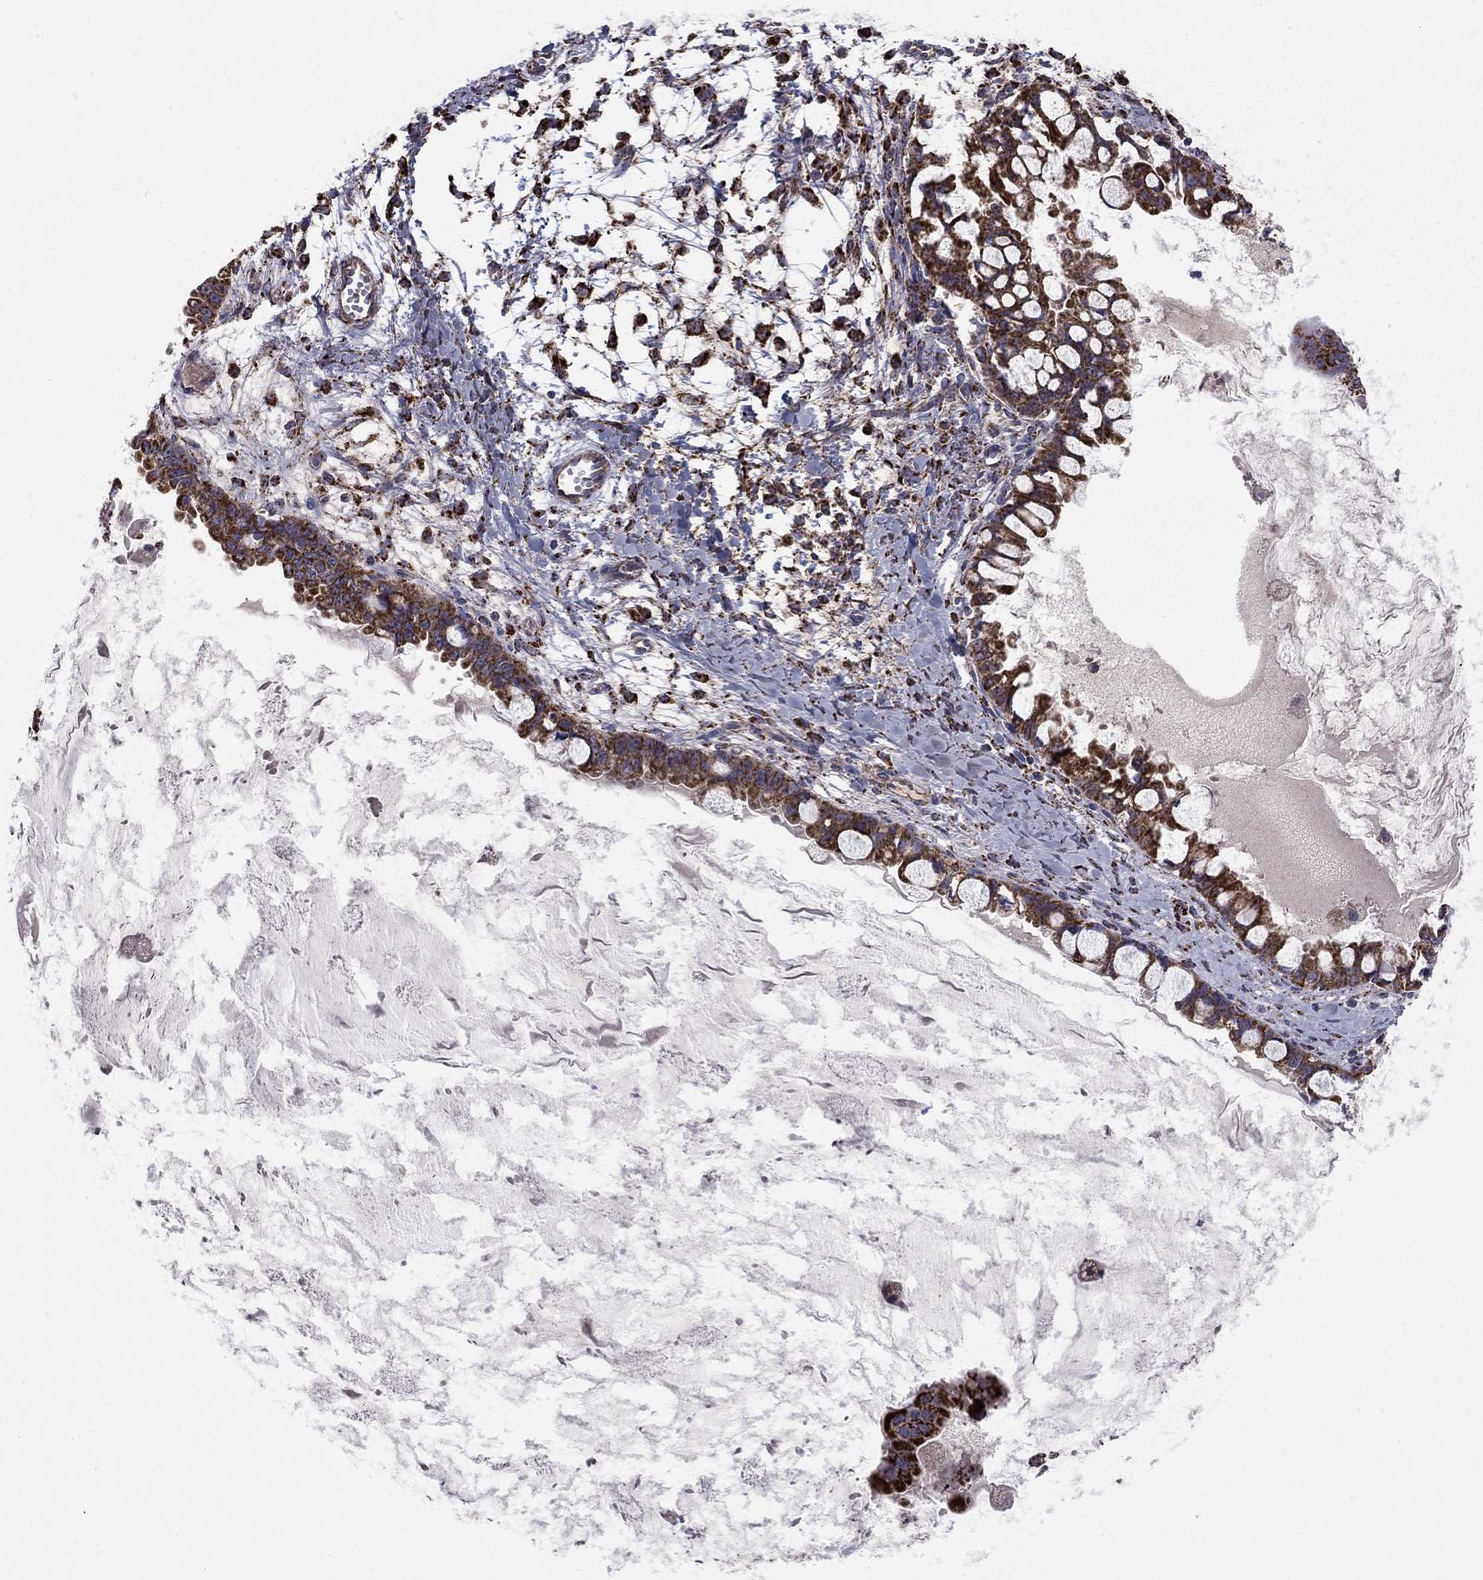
{"staining": {"intensity": "strong", "quantity": ">75%", "location": "cytoplasmic/membranous"}, "tissue": "ovarian cancer", "cell_type": "Tumor cells", "image_type": "cancer", "snomed": [{"axis": "morphology", "description": "Cystadenocarcinoma, mucinous, NOS"}, {"axis": "topography", "description": "Ovary"}], "caption": "Protein staining by IHC demonstrates strong cytoplasmic/membranous expression in approximately >75% of tumor cells in ovarian cancer (mucinous cystadenocarcinoma).", "gene": "GCSH", "patient": {"sex": "female", "age": 63}}